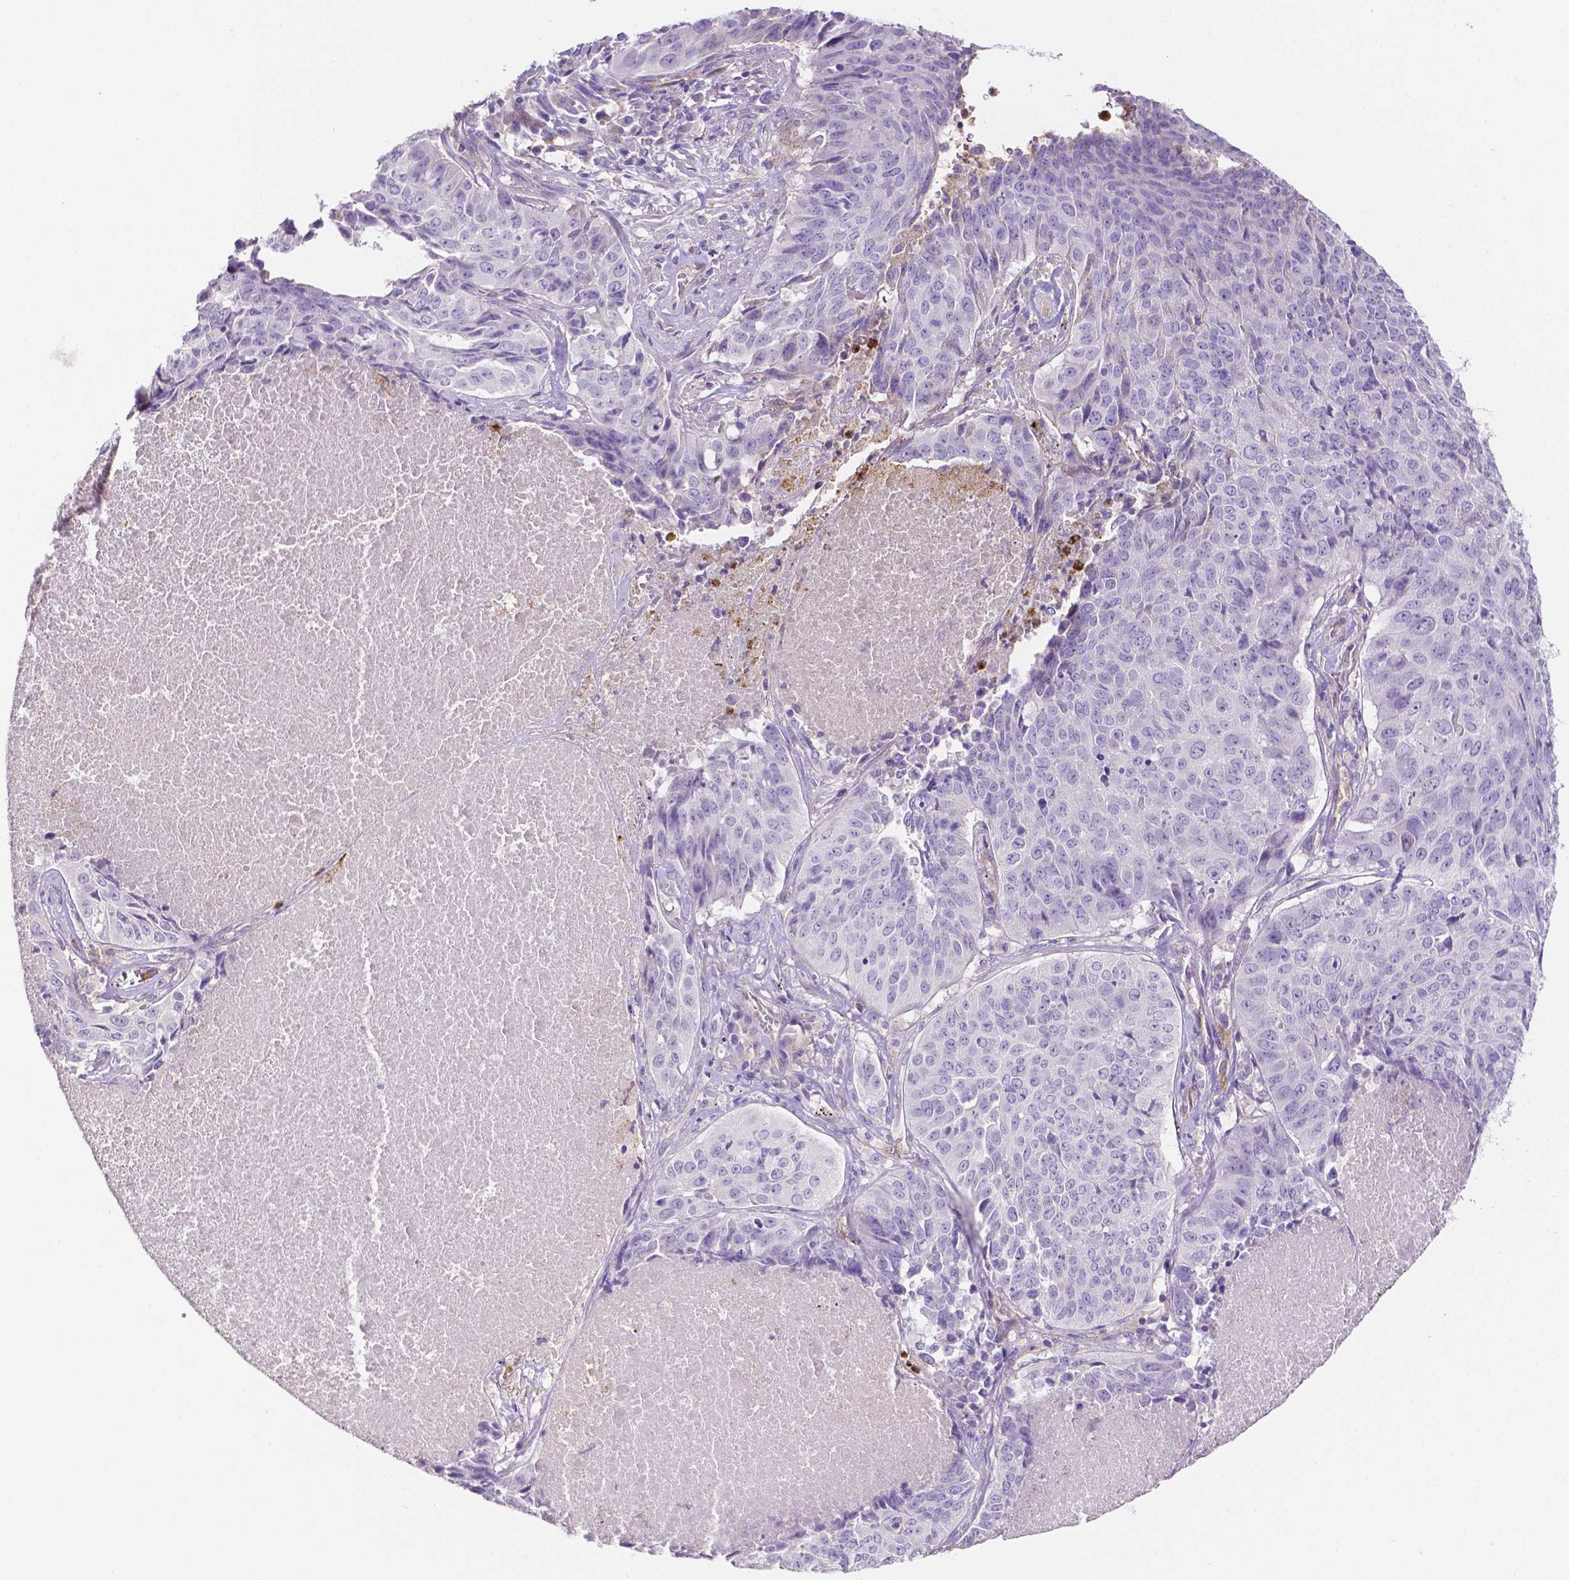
{"staining": {"intensity": "negative", "quantity": "none", "location": "none"}, "tissue": "lung cancer", "cell_type": "Tumor cells", "image_type": "cancer", "snomed": [{"axis": "morphology", "description": "Normal tissue, NOS"}, {"axis": "morphology", "description": "Squamous cell carcinoma, NOS"}, {"axis": "topography", "description": "Bronchus"}, {"axis": "topography", "description": "Lung"}], "caption": "High magnification brightfield microscopy of squamous cell carcinoma (lung) stained with DAB (brown) and counterstained with hematoxylin (blue): tumor cells show no significant expression.", "gene": "MMP9", "patient": {"sex": "male", "age": 64}}